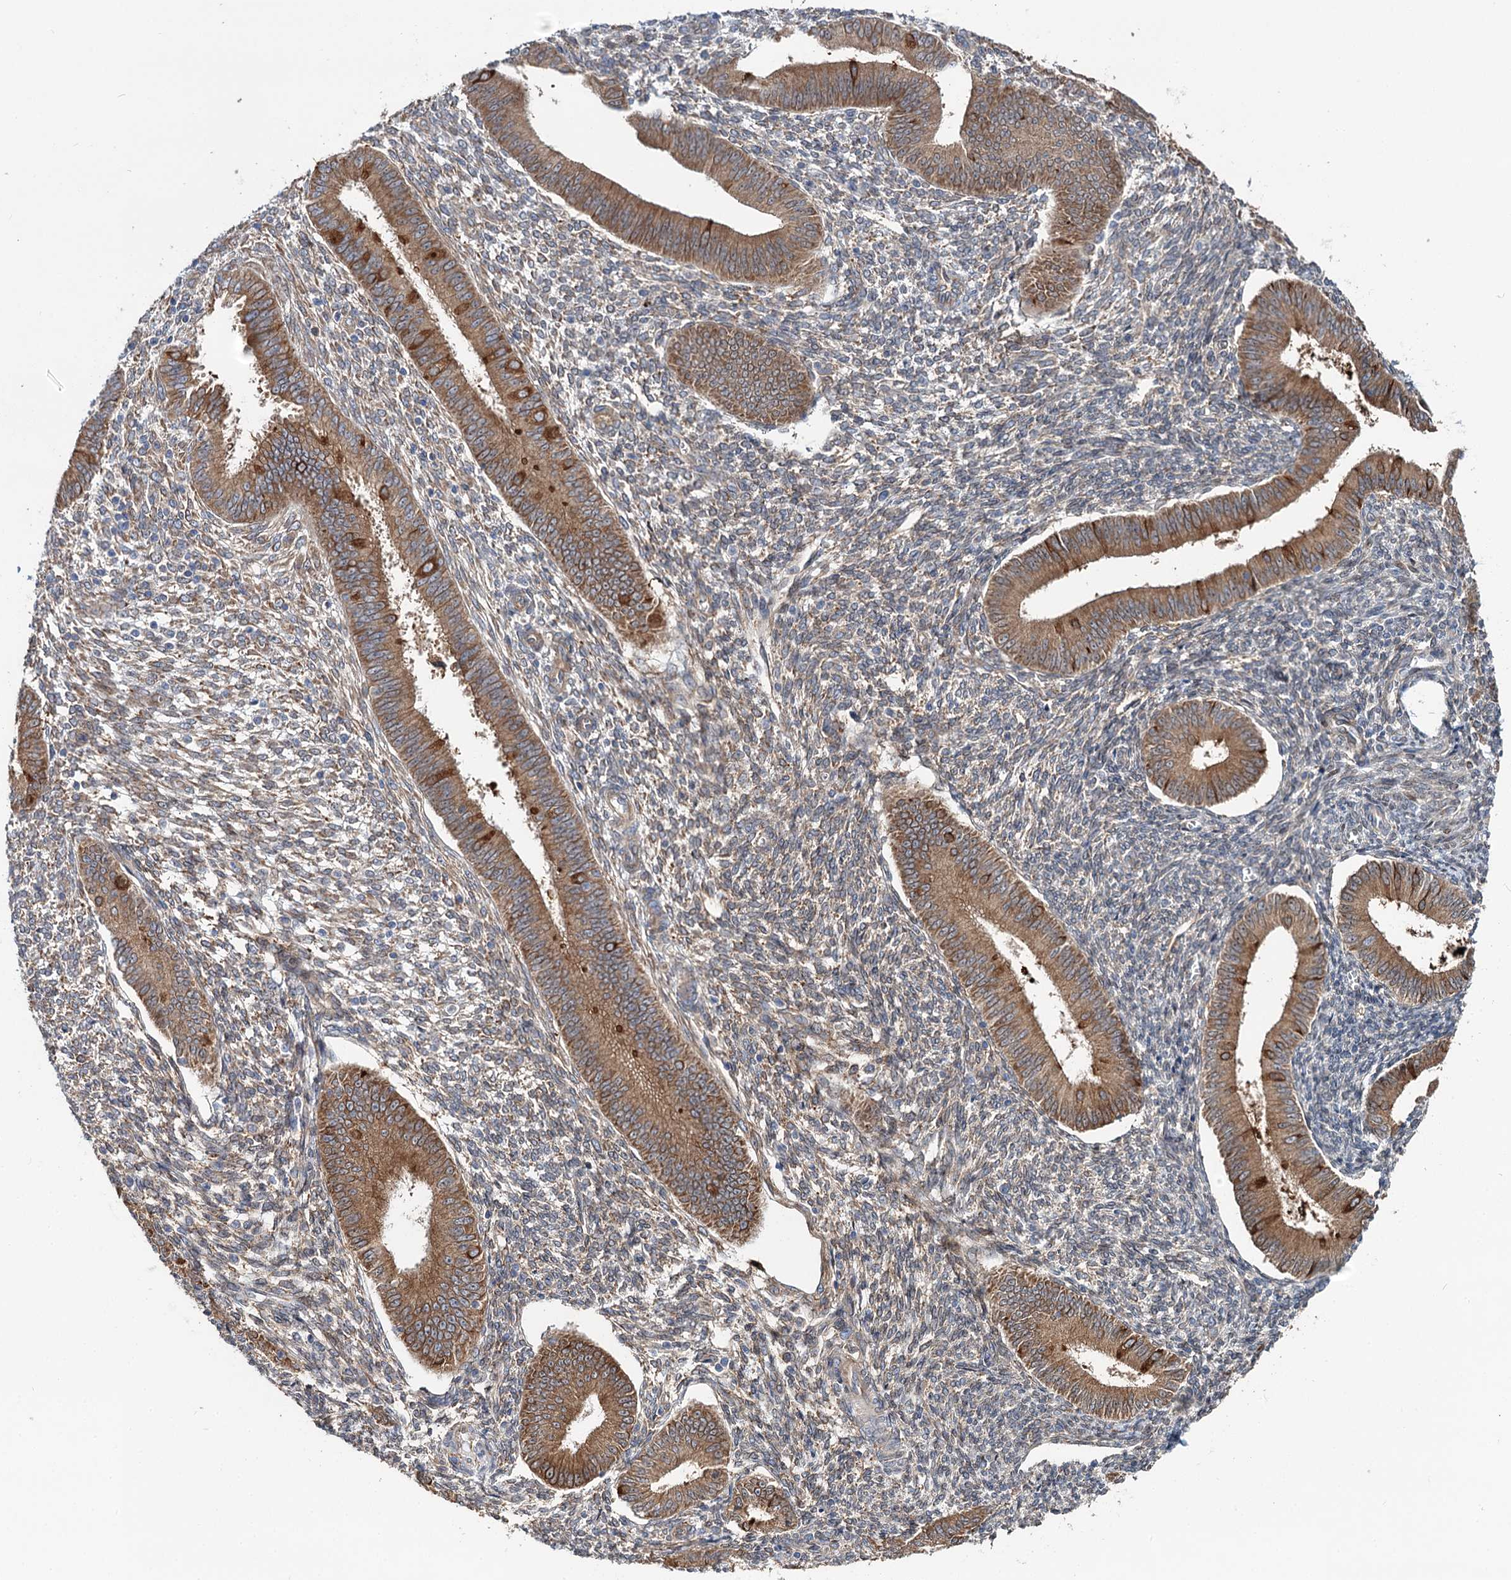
{"staining": {"intensity": "moderate", "quantity": "<25%", "location": "cytoplasmic/membranous"}, "tissue": "endometrium", "cell_type": "Cells in endometrial stroma", "image_type": "normal", "snomed": [{"axis": "morphology", "description": "Normal tissue, NOS"}, {"axis": "topography", "description": "Uterus"}, {"axis": "topography", "description": "Endometrium"}], "caption": "IHC image of unremarkable endometrium stained for a protein (brown), which exhibits low levels of moderate cytoplasmic/membranous positivity in about <25% of cells in endometrial stroma.", "gene": "PTDSS2", "patient": {"sex": "female", "age": 48}}